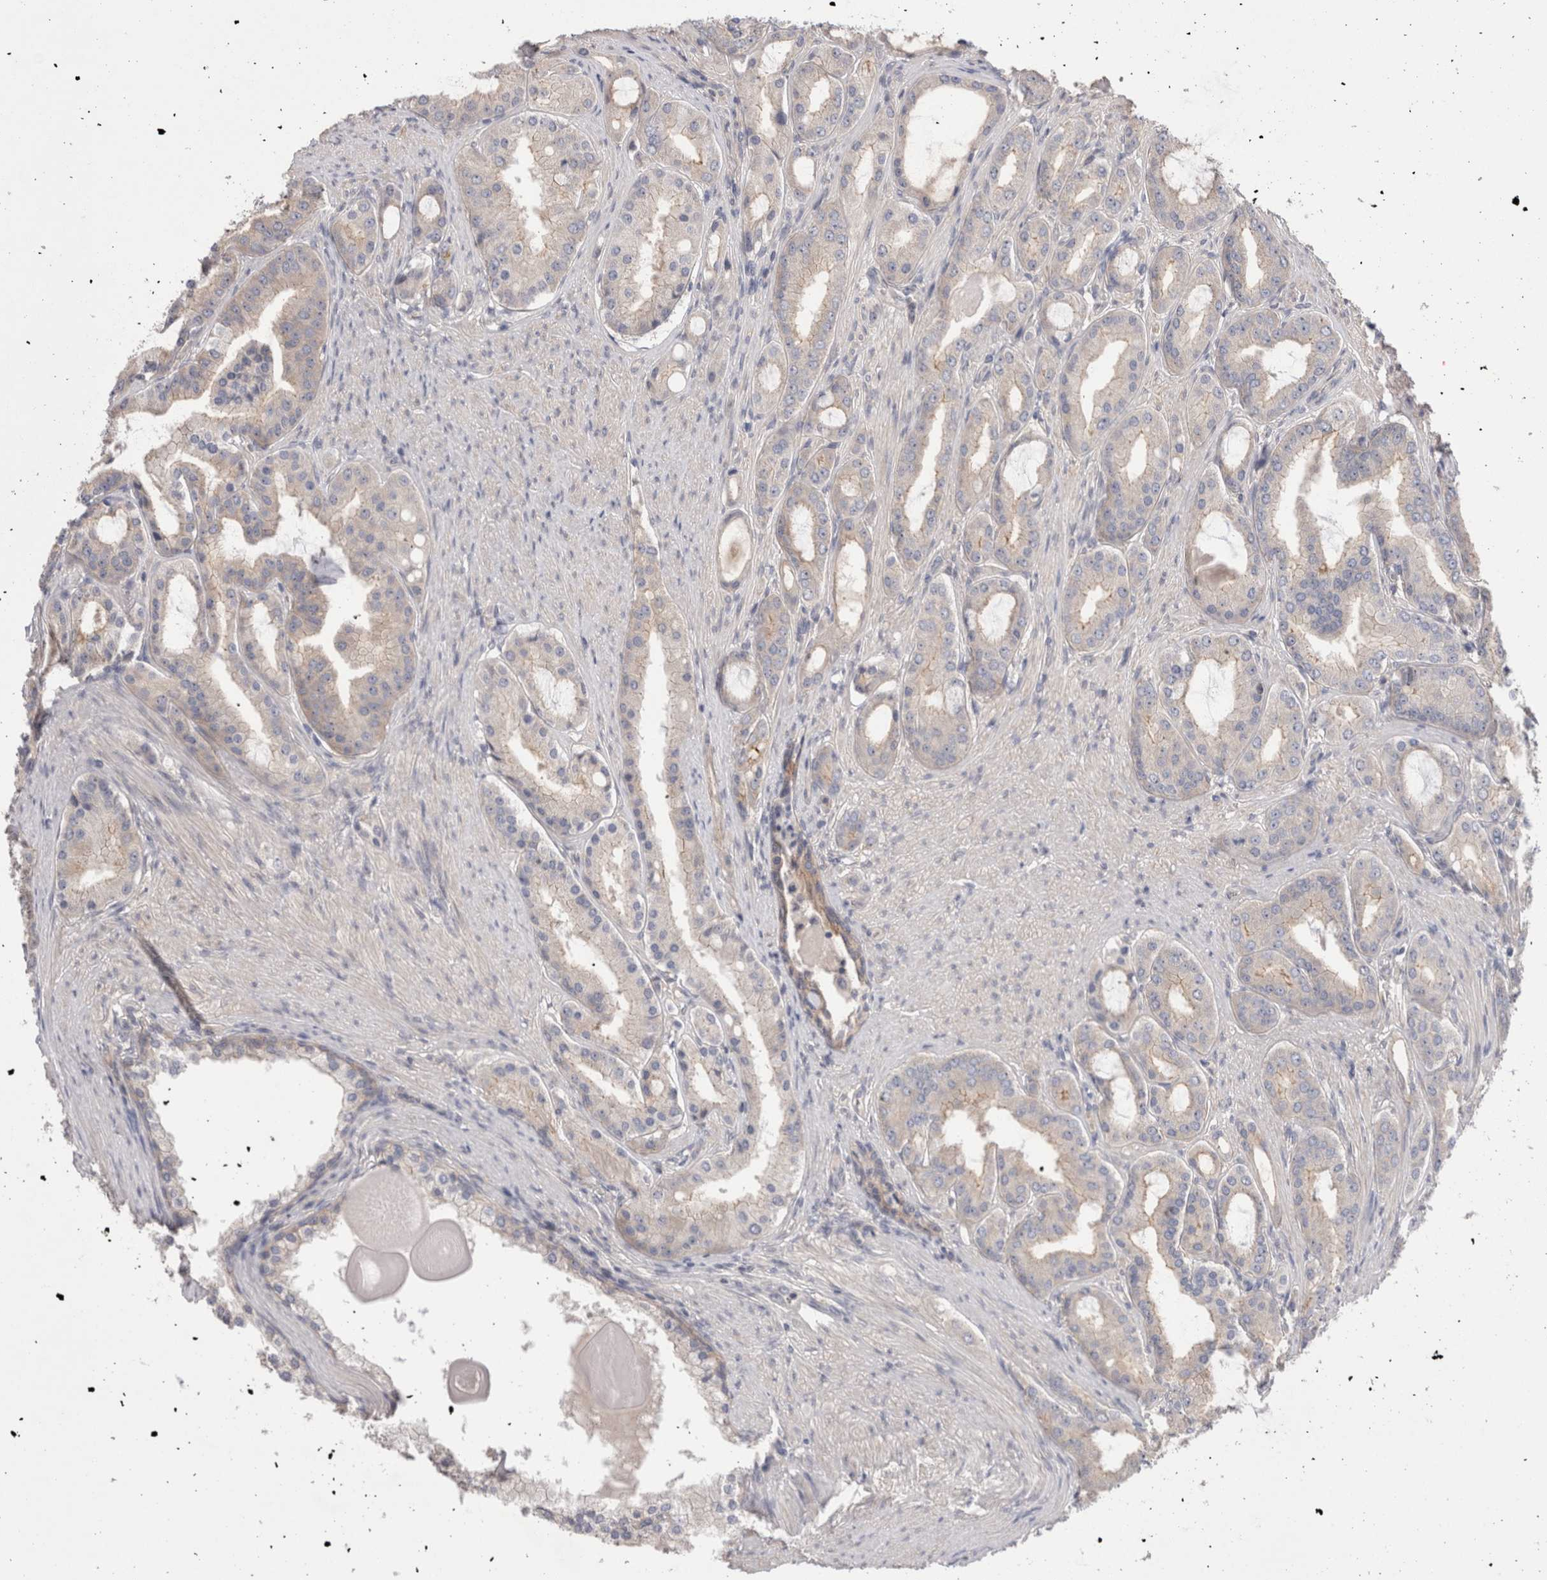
{"staining": {"intensity": "negative", "quantity": "none", "location": "none"}, "tissue": "prostate cancer", "cell_type": "Tumor cells", "image_type": "cancer", "snomed": [{"axis": "morphology", "description": "Adenocarcinoma, High grade"}, {"axis": "topography", "description": "Prostate"}], "caption": "Human prostate cancer (adenocarcinoma (high-grade)) stained for a protein using immunohistochemistry (IHC) reveals no staining in tumor cells.", "gene": "OTOR", "patient": {"sex": "male", "age": 60}}